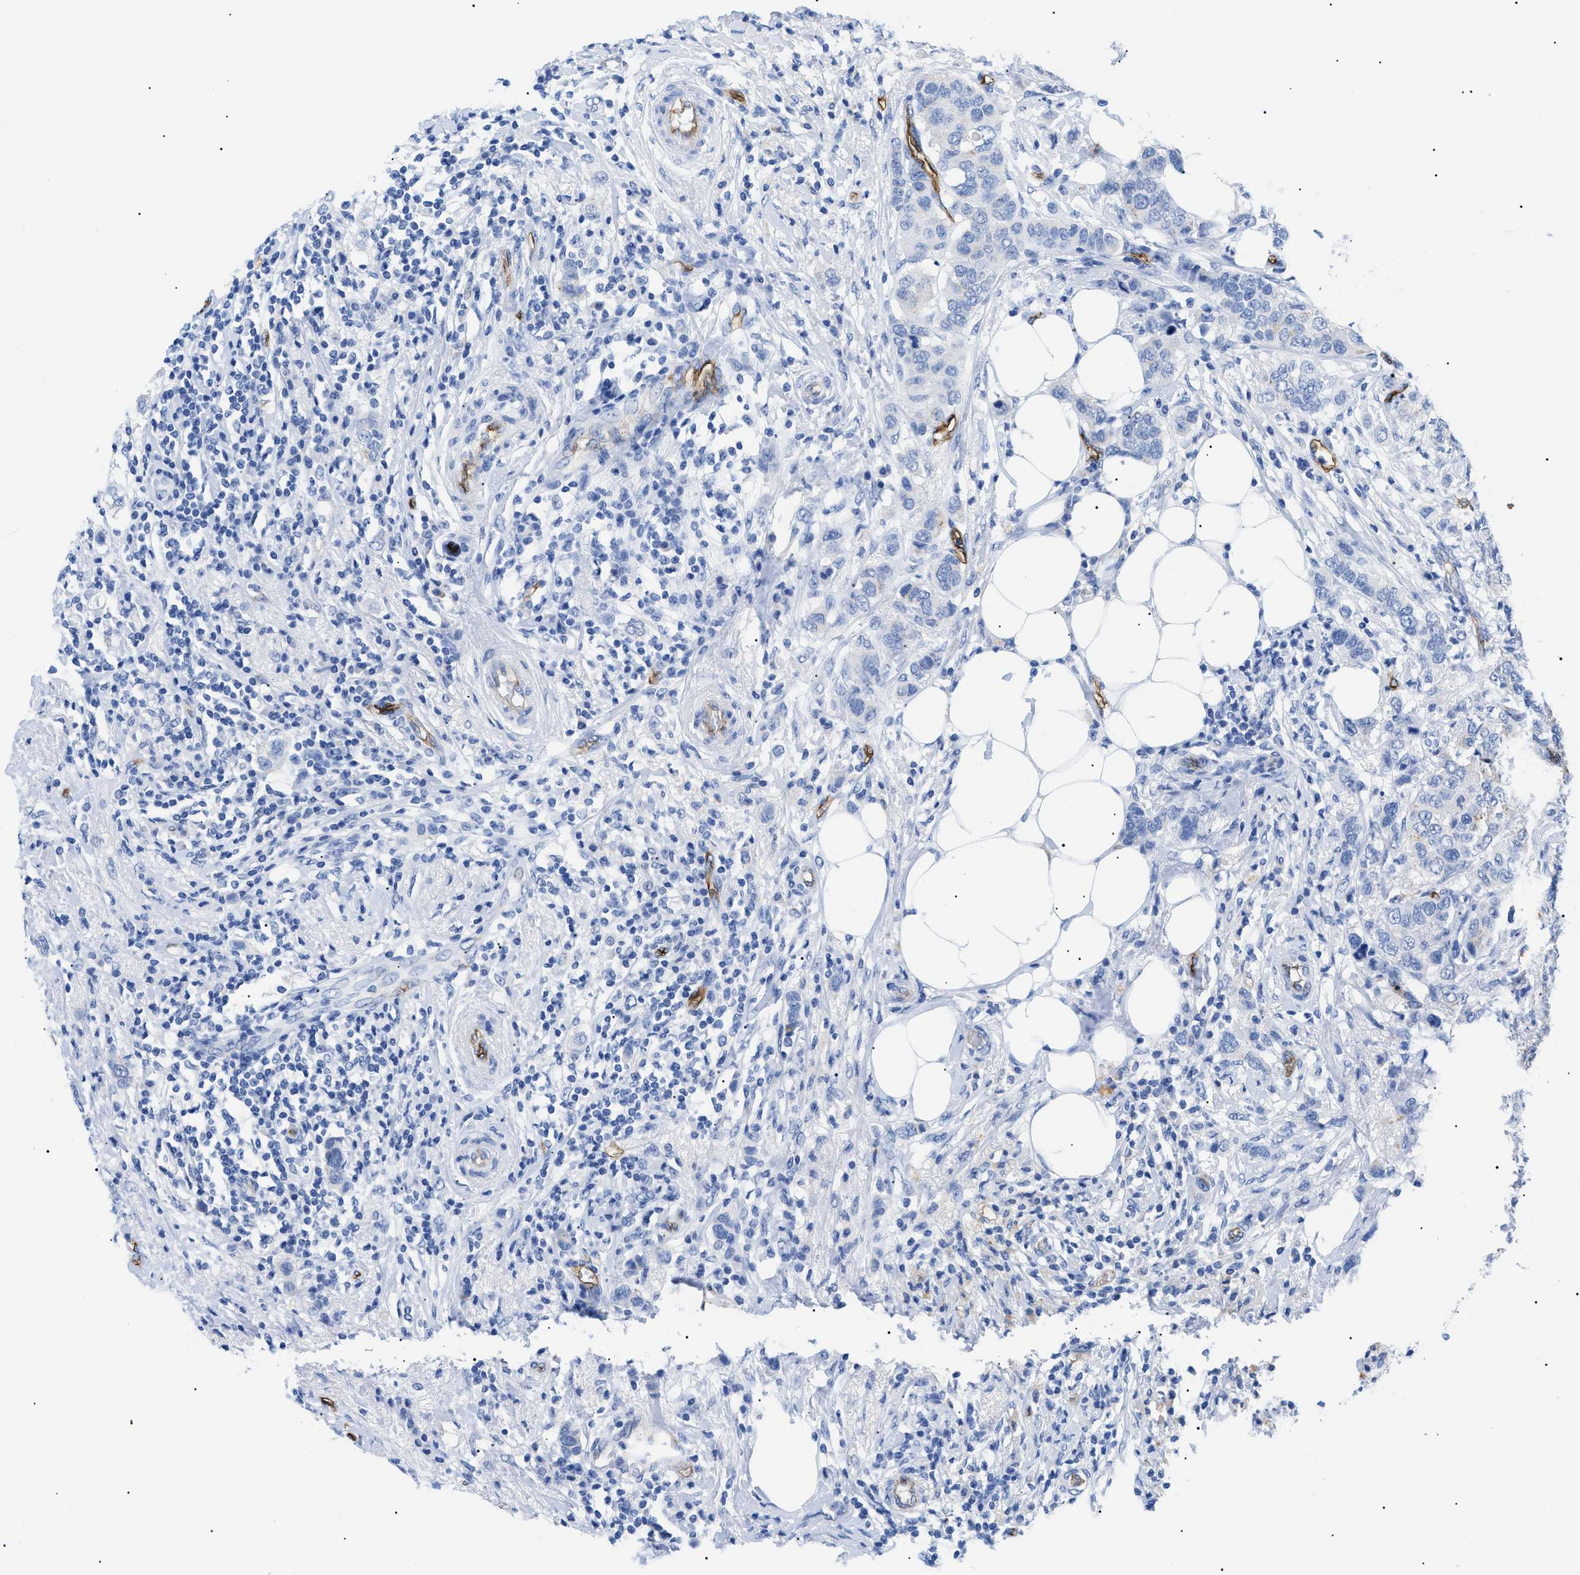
{"staining": {"intensity": "negative", "quantity": "none", "location": "none"}, "tissue": "breast cancer", "cell_type": "Tumor cells", "image_type": "cancer", "snomed": [{"axis": "morphology", "description": "Duct carcinoma"}, {"axis": "topography", "description": "Breast"}], "caption": "Breast intraductal carcinoma was stained to show a protein in brown. There is no significant expression in tumor cells.", "gene": "PODXL", "patient": {"sex": "female", "age": 50}}